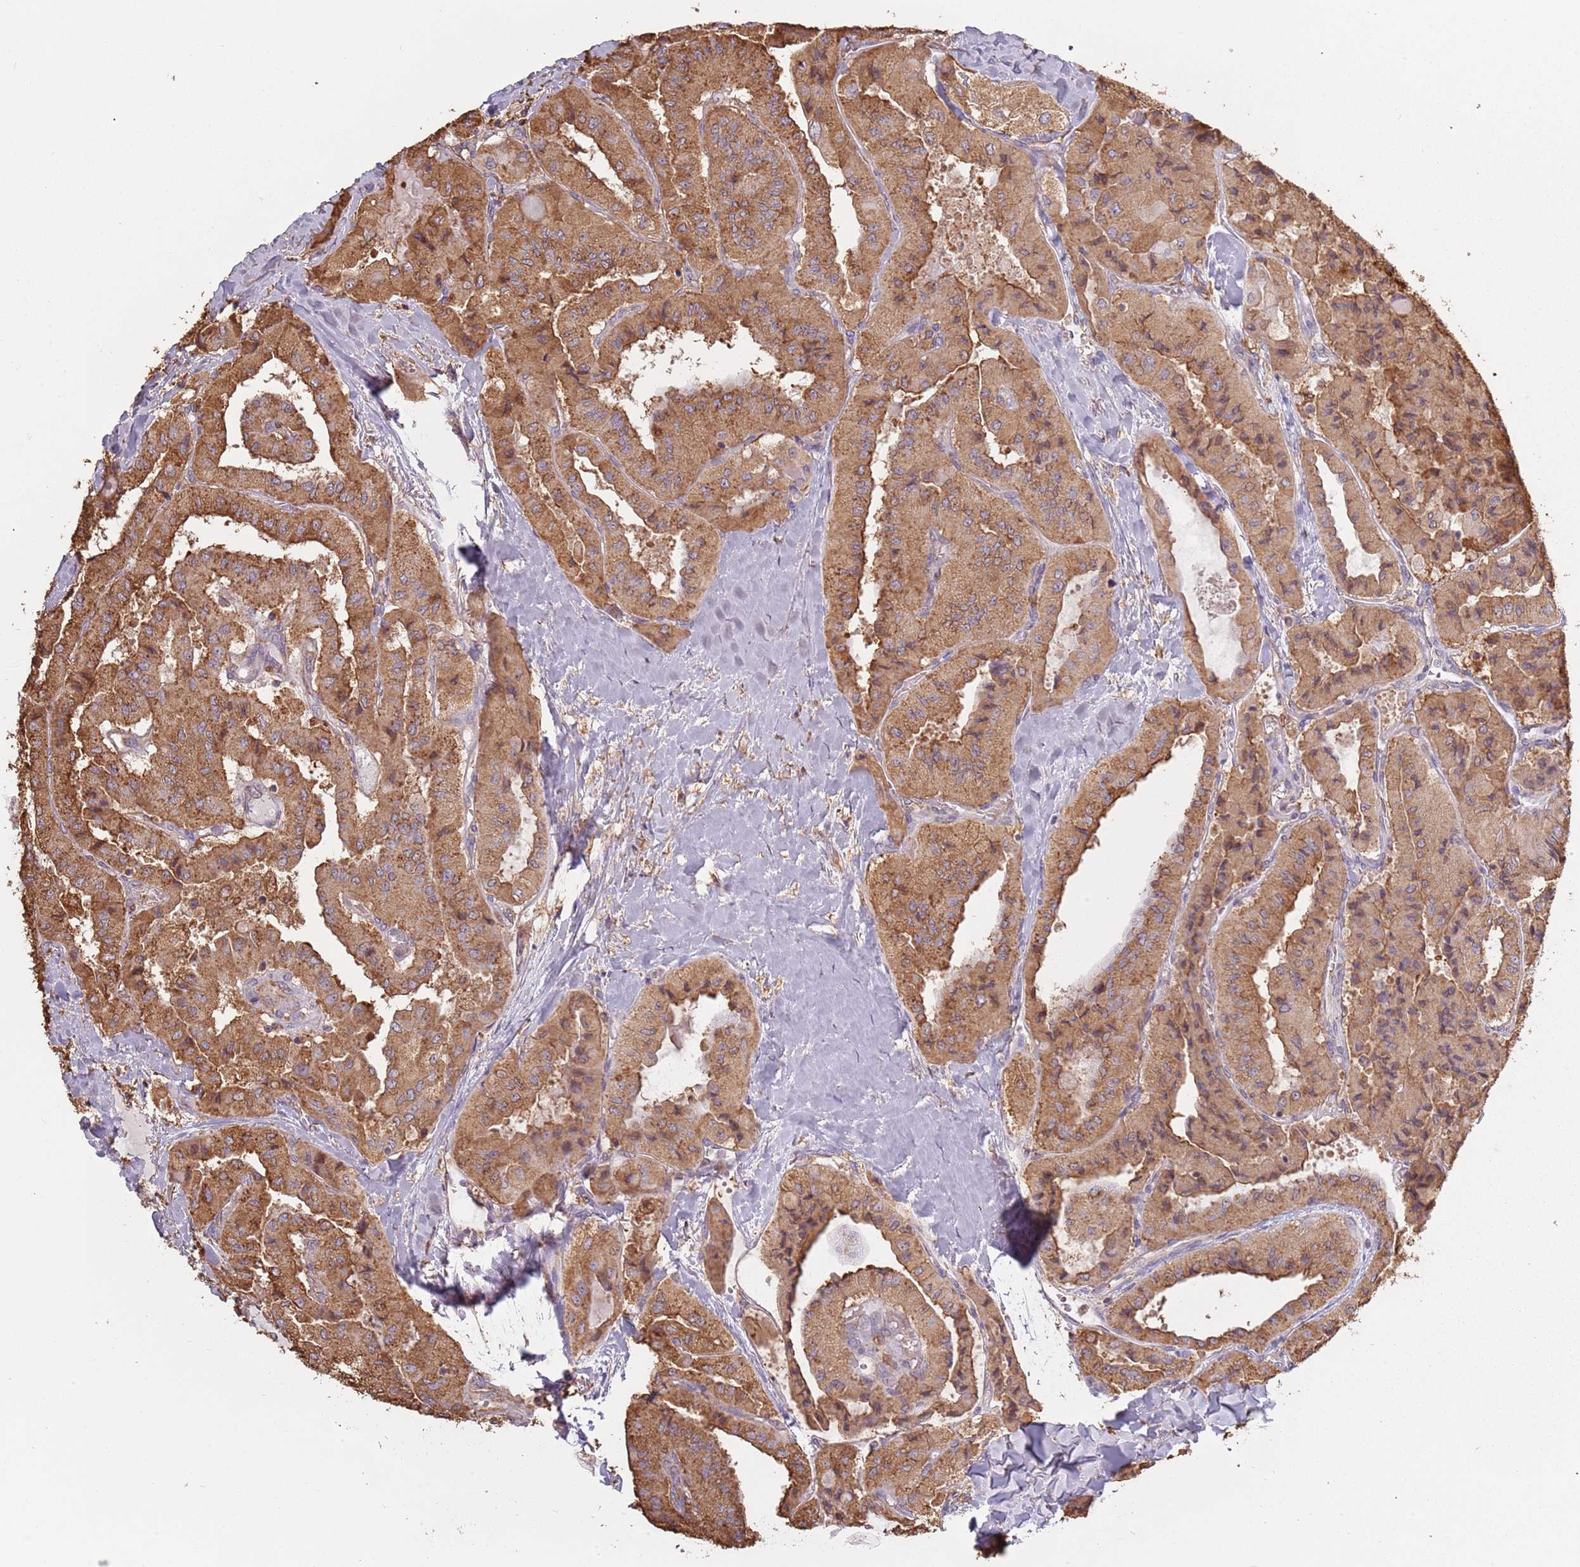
{"staining": {"intensity": "moderate", "quantity": ">75%", "location": "cytoplasmic/membranous"}, "tissue": "thyroid cancer", "cell_type": "Tumor cells", "image_type": "cancer", "snomed": [{"axis": "morphology", "description": "Normal tissue, NOS"}, {"axis": "morphology", "description": "Papillary adenocarcinoma, NOS"}, {"axis": "topography", "description": "Thyroid gland"}], "caption": "DAB immunohistochemical staining of thyroid cancer (papillary adenocarcinoma) displays moderate cytoplasmic/membranous protein expression in approximately >75% of tumor cells.", "gene": "ATOSB", "patient": {"sex": "female", "age": 59}}